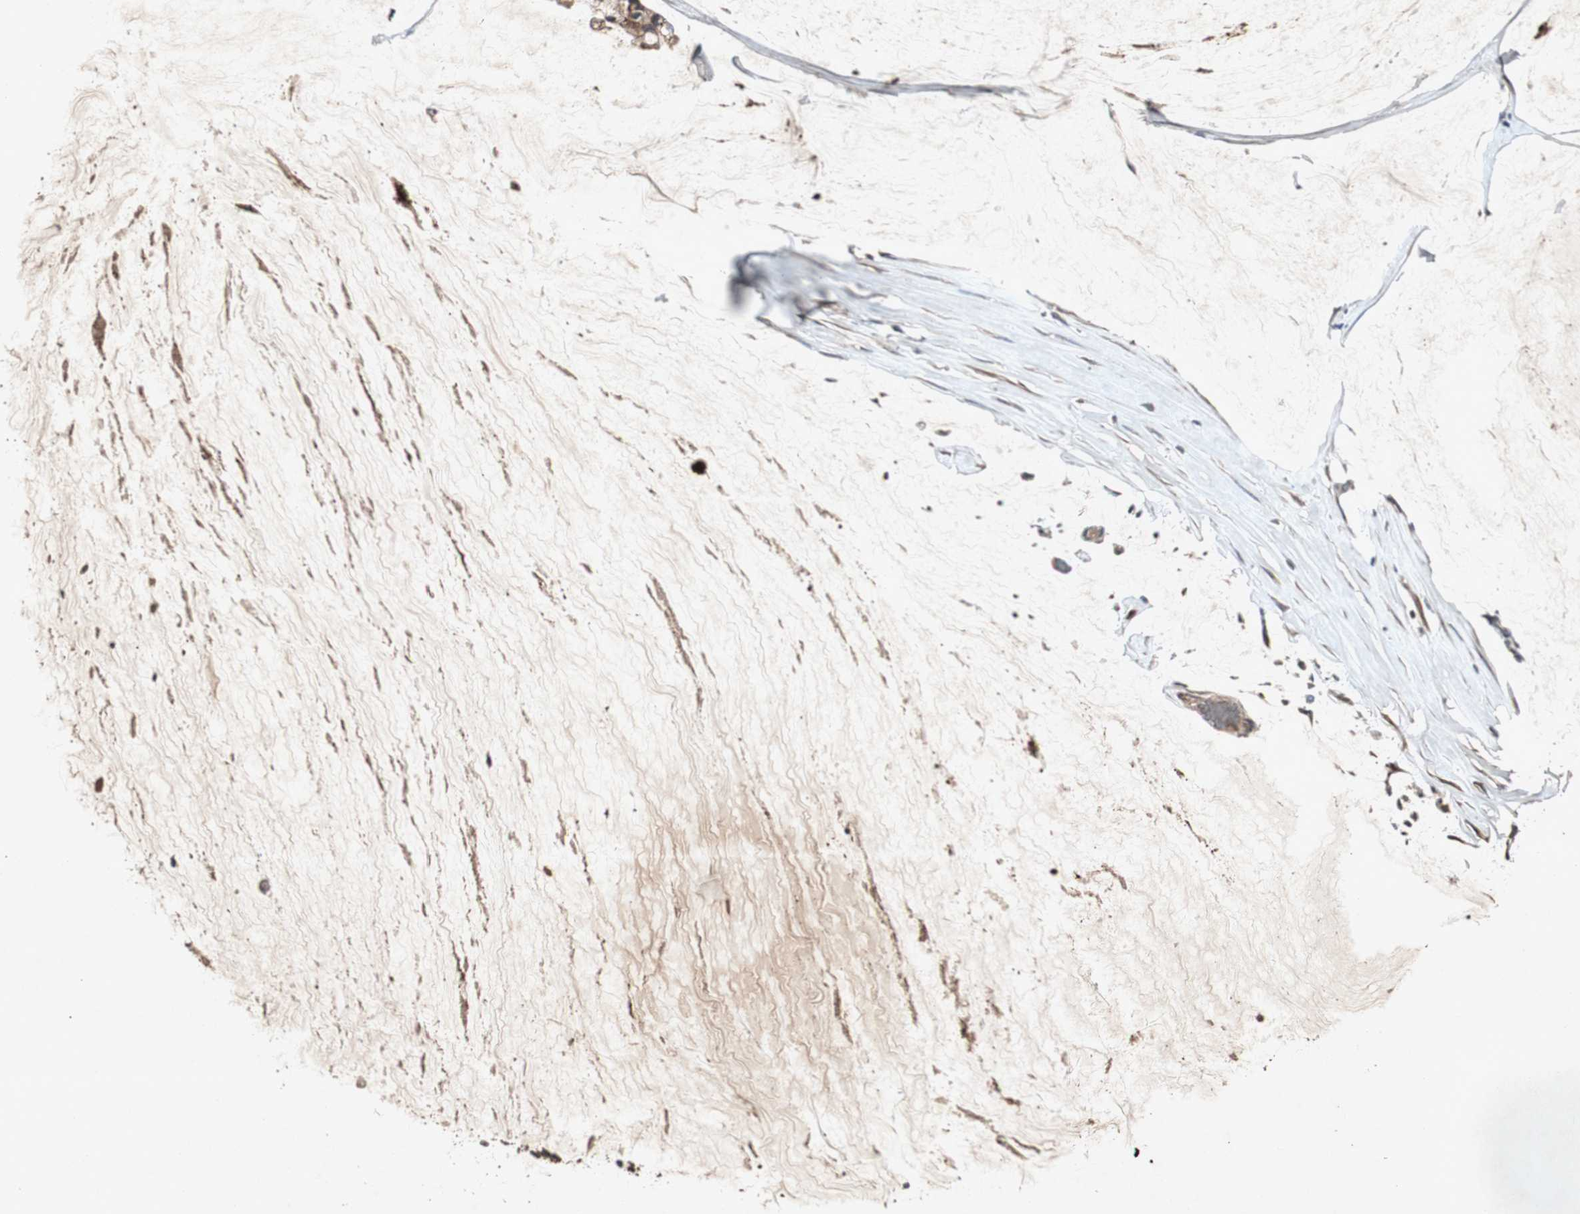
{"staining": {"intensity": "moderate", "quantity": ">75%", "location": "cytoplasmic/membranous"}, "tissue": "ovarian cancer", "cell_type": "Tumor cells", "image_type": "cancer", "snomed": [{"axis": "morphology", "description": "Cystadenocarcinoma, mucinous, NOS"}, {"axis": "topography", "description": "Ovary"}], "caption": "Ovarian cancer stained with a protein marker shows moderate staining in tumor cells.", "gene": "SLIT2", "patient": {"sex": "female", "age": 39}}